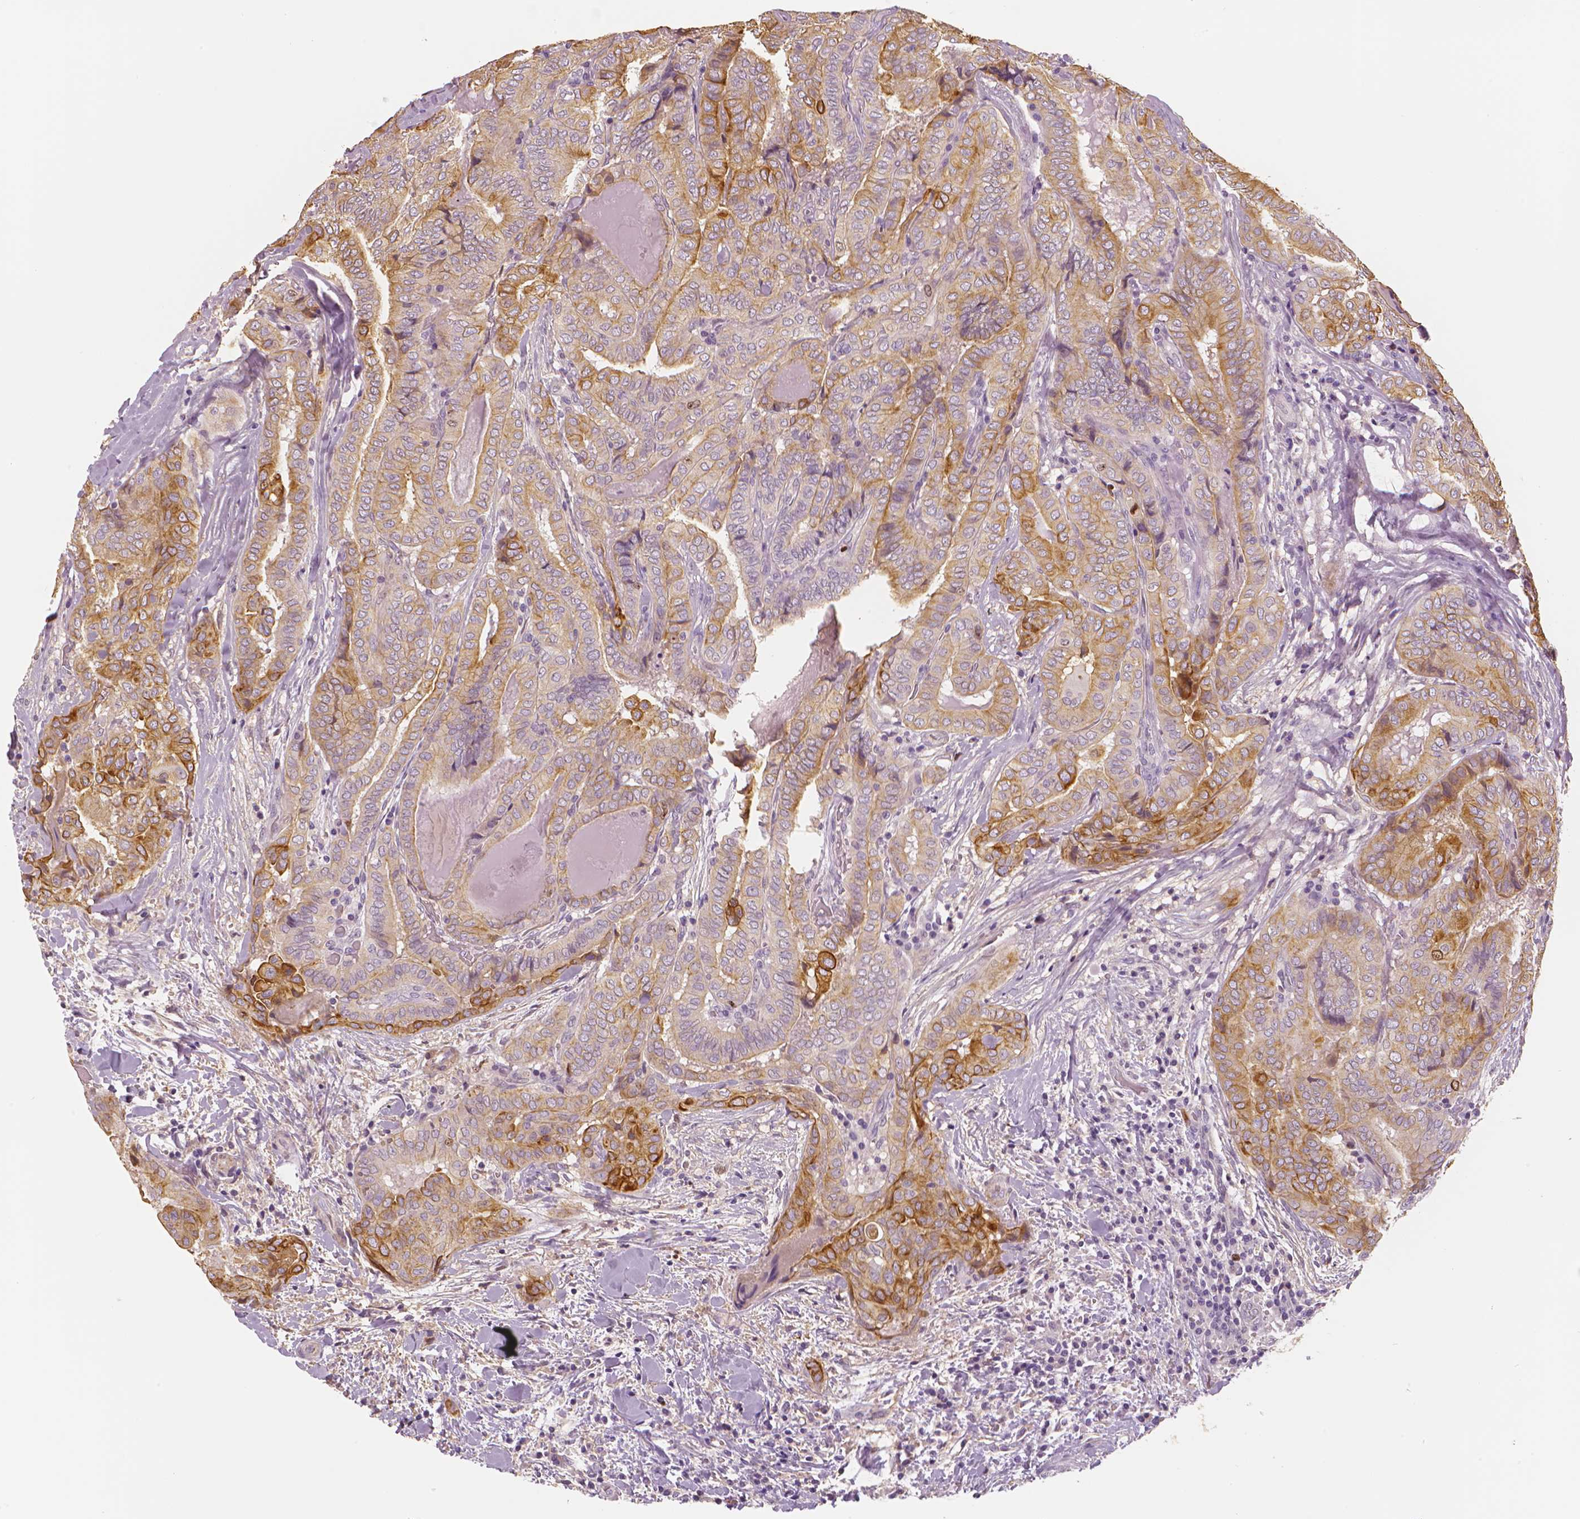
{"staining": {"intensity": "moderate", "quantity": "<25%", "location": "cytoplasmic/membranous"}, "tissue": "thyroid cancer", "cell_type": "Tumor cells", "image_type": "cancer", "snomed": [{"axis": "morphology", "description": "Papillary adenocarcinoma, NOS"}, {"axis": "topography", "description": "Thyroid gland"}], "caption": "Thyroid cancer (papillary adenocarcinoma) was stained to show a protein in brown. There is low levels of moderate cytoplasmic/membranous staining in about <25% of tumor cells.", "gene": "MKI67", "patient": {"sex": "female", "age": 61}}